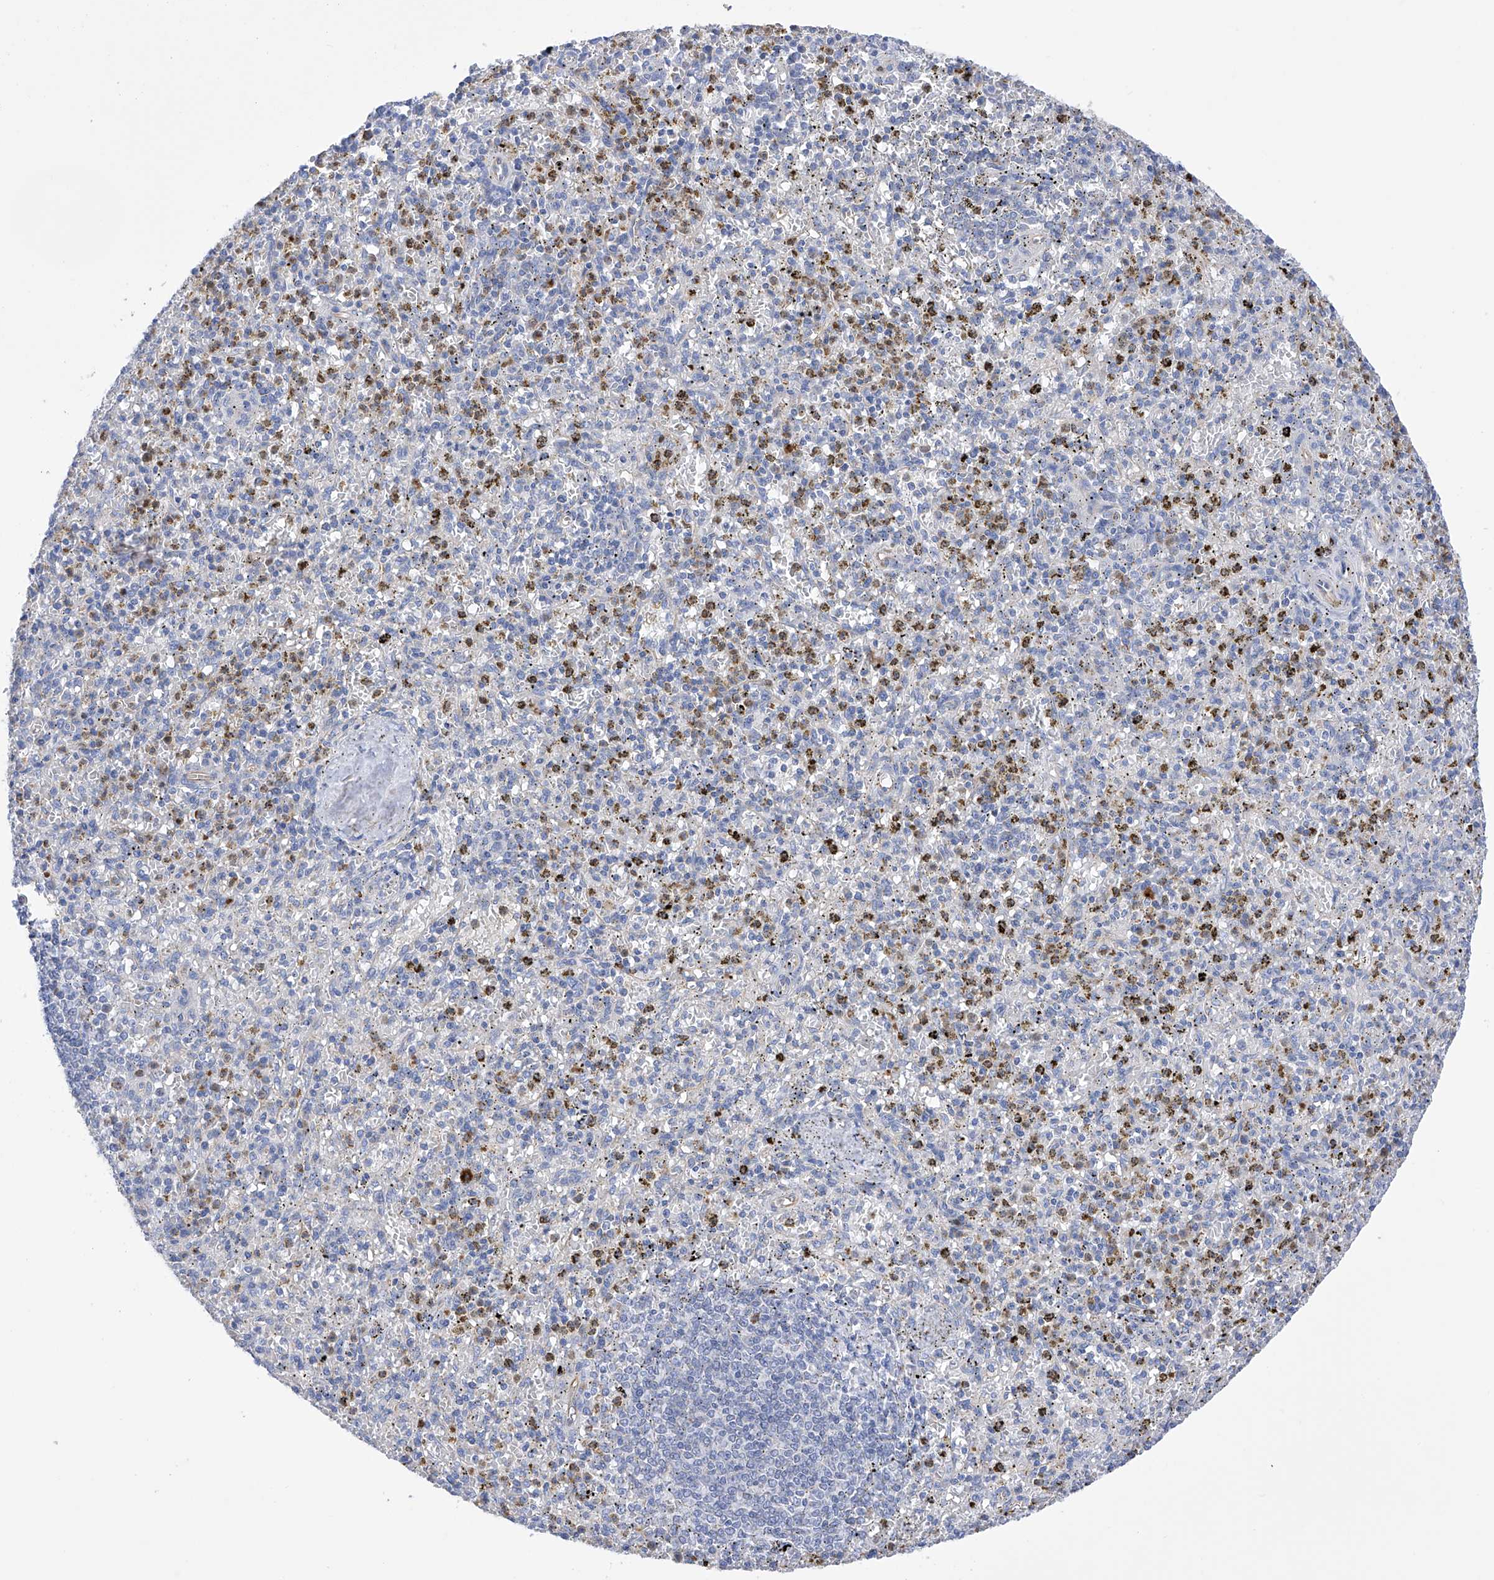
{"staining": {"intensity": "negative", "quantity": "none", "location": "none"}, "tissue": "spleen", "cell_type": "Cells in red pulp", "image_type": "normal", "snomed": [{"axis": "morphology", "description": "Normal tissue, NOS"}, {"axis": "topography", "description": "Spleen"}], "caption": "Micrograph shows no significant protein expression in cells in red pulp of normal spleen. (DAB immunohistochemistry, high magnification).", "gene": "FLG", "patient": {"sex": "male", "age": 72}}